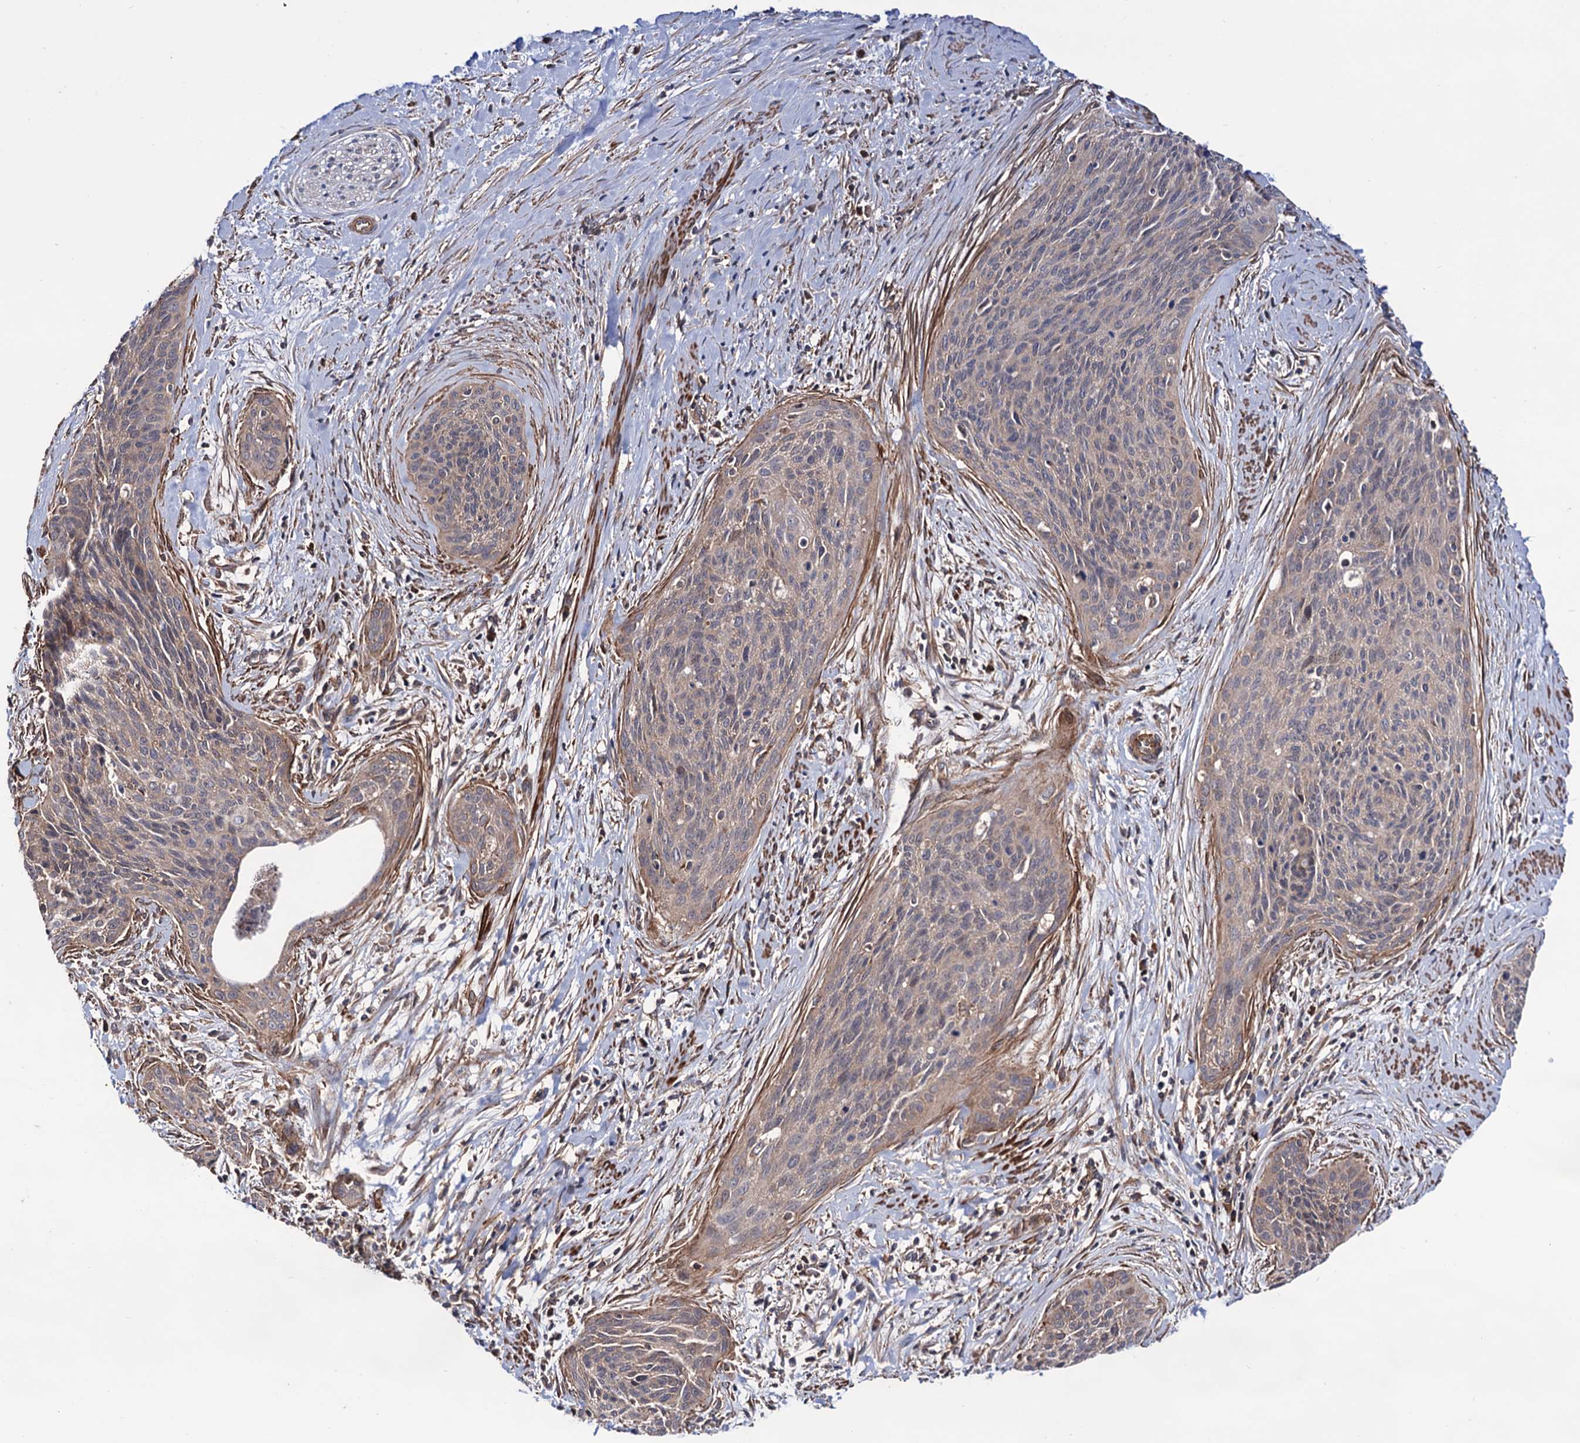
{"staining": {"intensity": "weak", "quantity": "25%-75%", "location": "cytoplasmic/membranous"}, "tissue": "cervical cancer", "cell_type": "Tumor cells", "image_type": "cancer", "snomed": [{"axis": "morphology", "description": "Squamous cell carcinoma, NOS"}, {"axis": "topography", "description": "Cervix"}], "caption": "Protein expression analysis of cervical squamous cell carcinoma shows weak cytoplasmic/membranous positivity in approximately 25%-75% of tumor cells.", "gene": "FERMT2", "patient": {"sex": "female", "age": 55}}